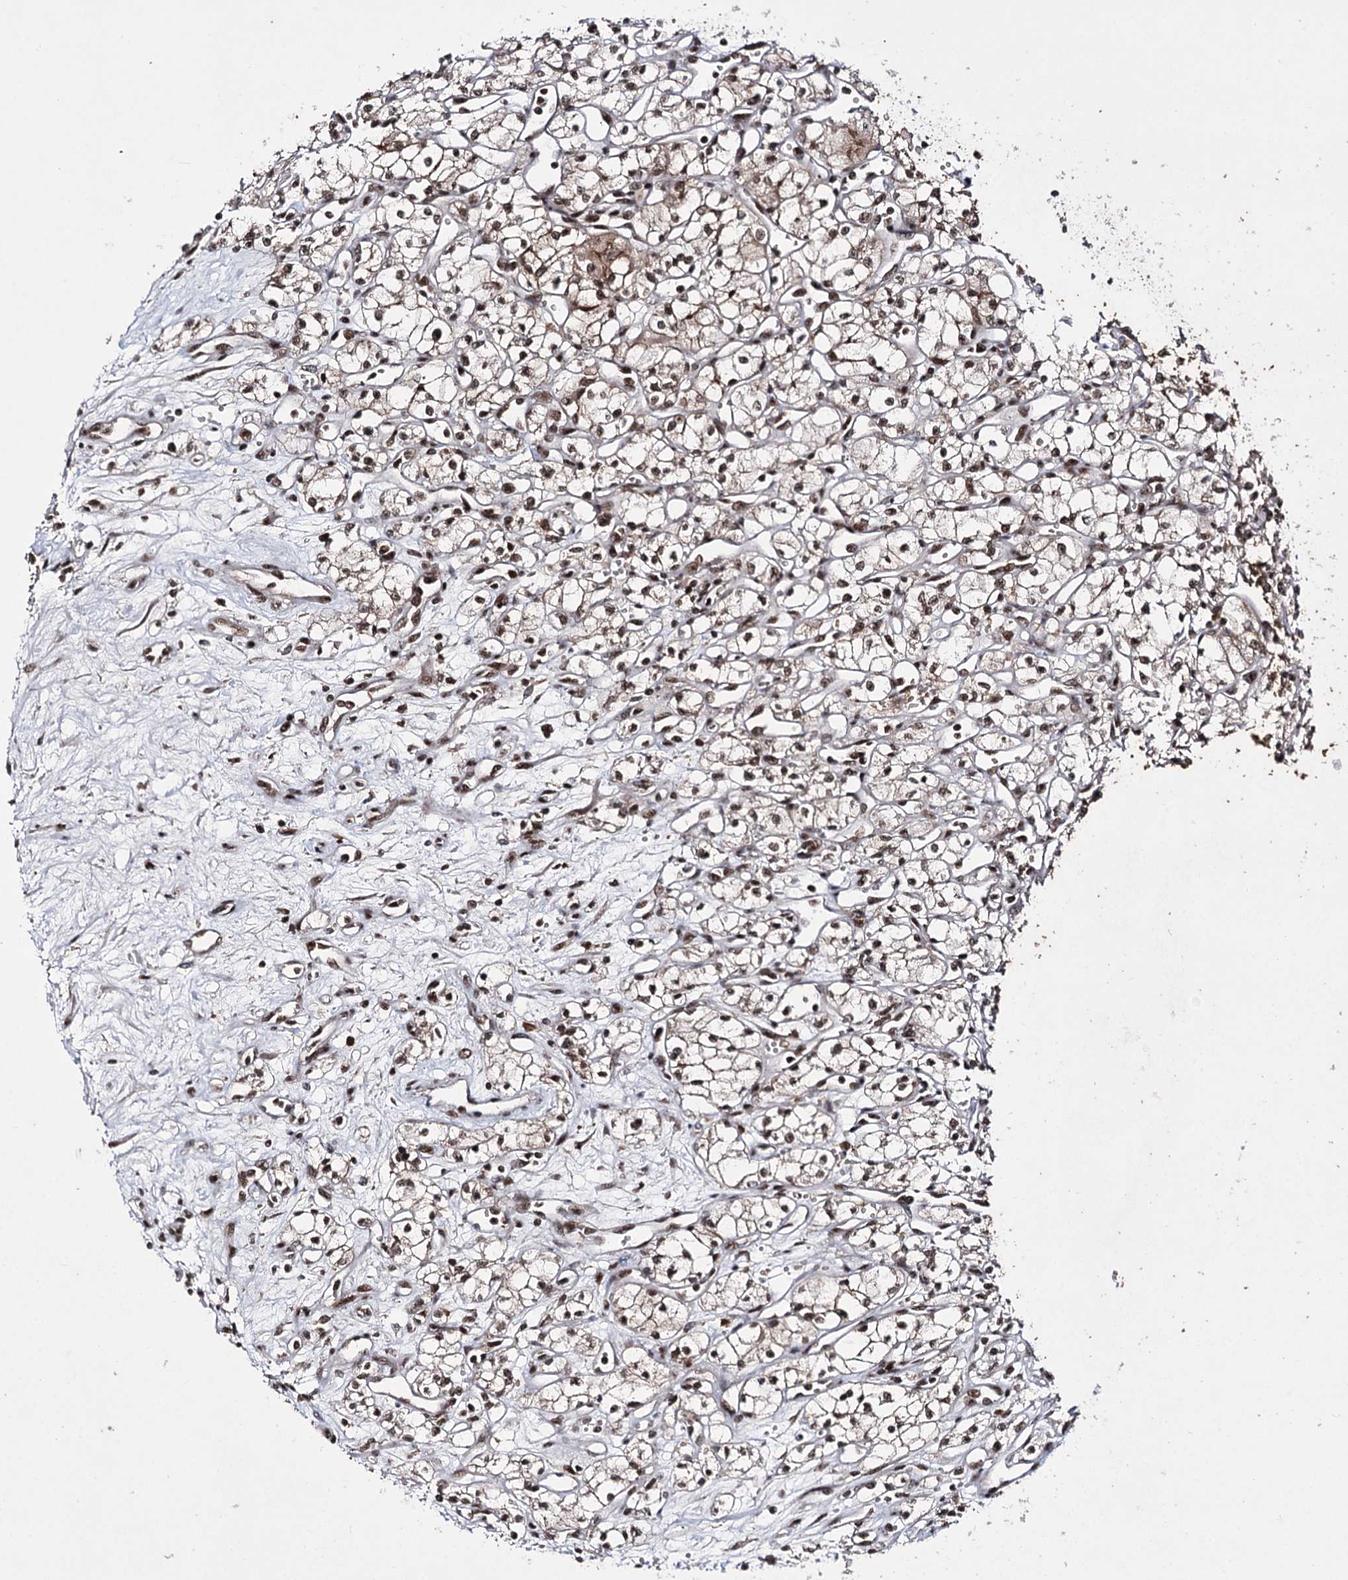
{"staining": {"intensity": "moderate", "quantity": ">75%", "location": "cytoplasmic/membranous,nuclear"}, "tissue": "renal cancer", "cell_type": "Tumor cells", "image_type": "cancer", "snomed": [{"axis": "morphology", "description": "Adenocarcinoma, NOS"}, {"axis": "topography", "description": "Kidney"}], "caption": "Moderate cytoplasmic/membranous and nuclear protein positivity is seen in approximately >75% of tumor cells in renal cancer (adenocarcinoma).", "gene": "PRPF40A", "patient": {"sex": "male", "age": 59}}